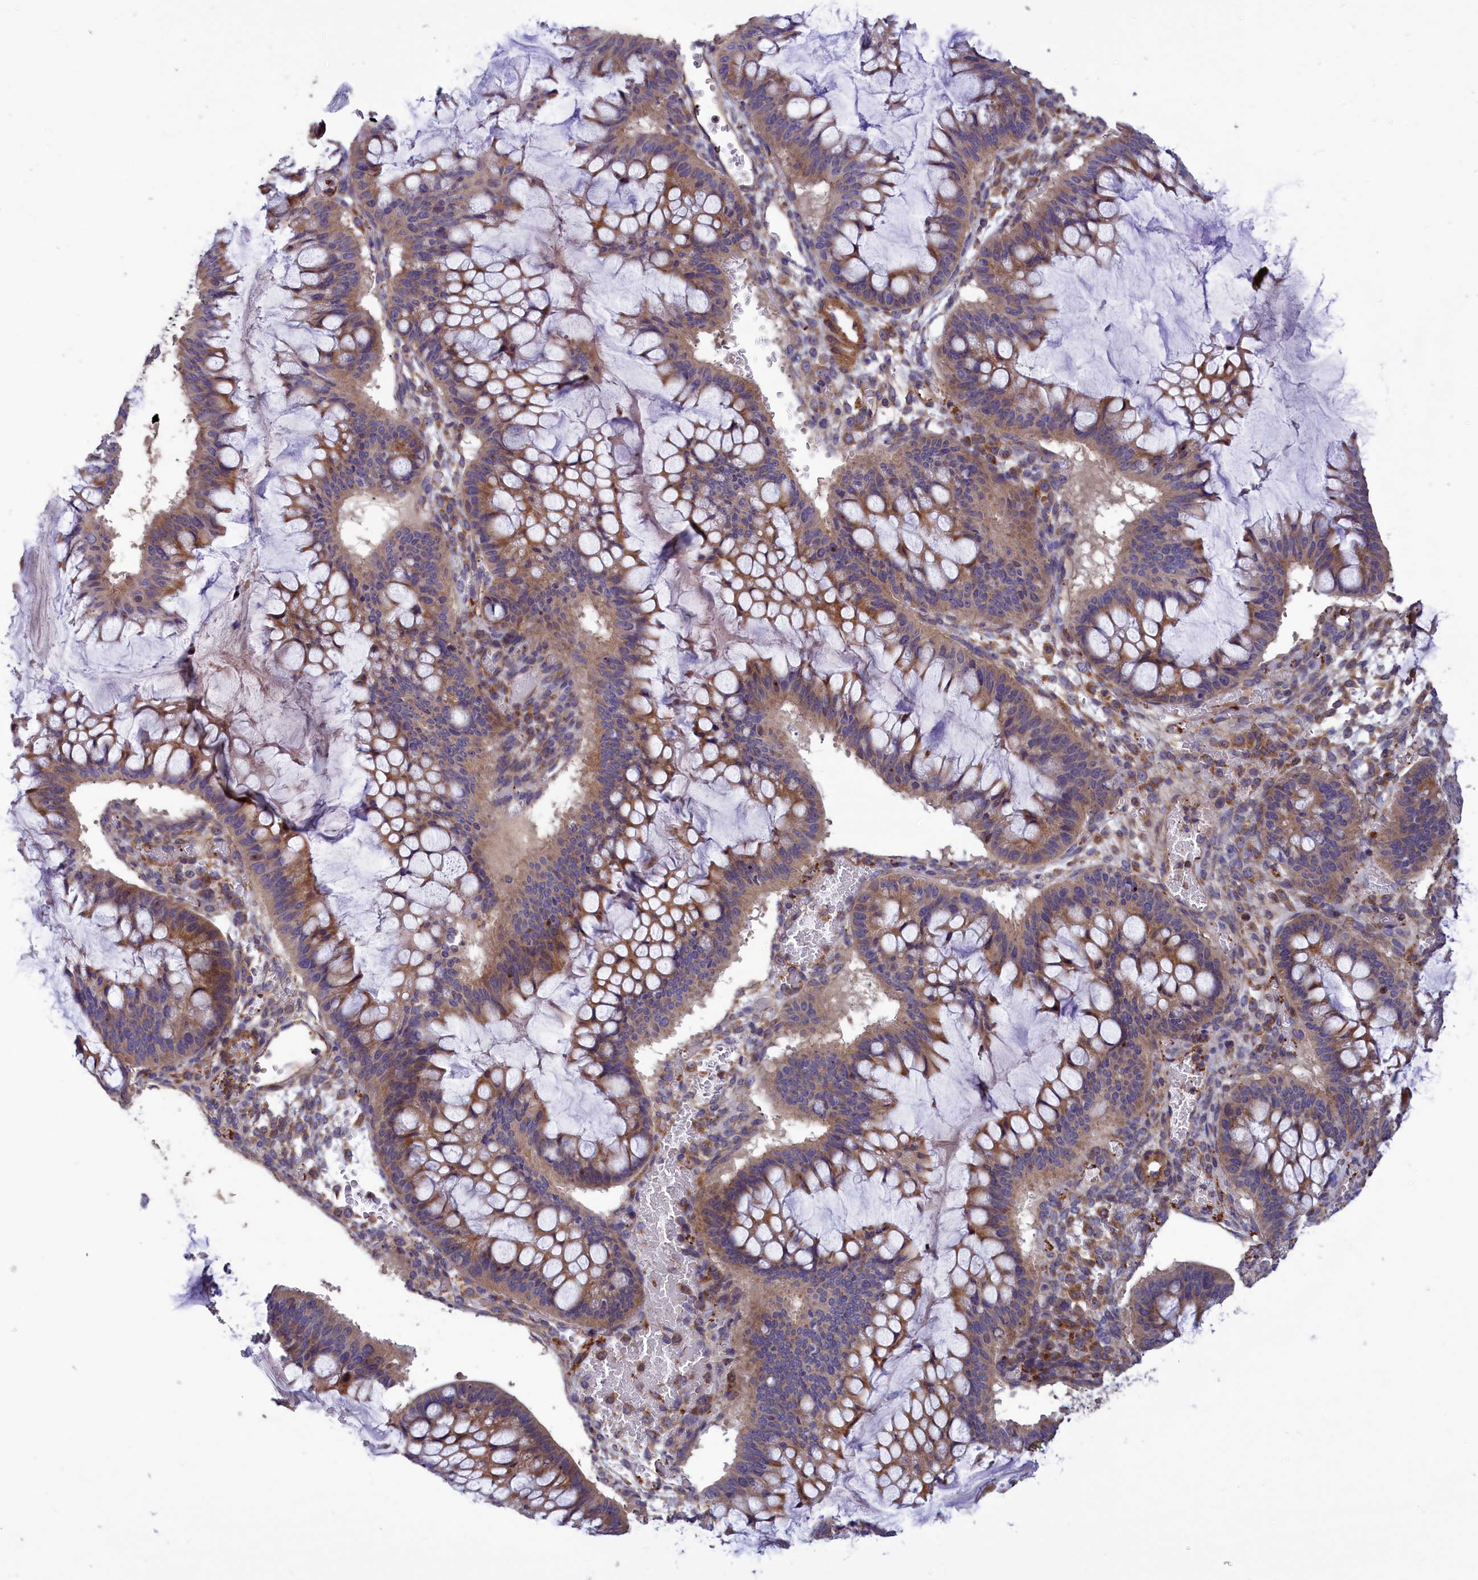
{"staining": {"intensity": "weak", "quantity": "25%-75%", "location": "cytoplasmic/membranous"}, "tissue": "ovarian cancer", "cell_type": "Tumor cells", "image_type": "cancer", "snomed": [{"axis": "morphology", "description": "Cystadenocarcinoma, mucinous, NOS"}, {"axis": "topography", "description": "Ovary"}], "caption": "A brown stain labels weak cytoplasmic/membranous staining of a protein in ovarian cancer tumor cells. The protein is stained brown, and the nuclei are stained in blue (DAB IHC with brightfield microscopy, high magnification).", "gene": "AMDHD2", "patient": {"sex": "female", "age": 73}}